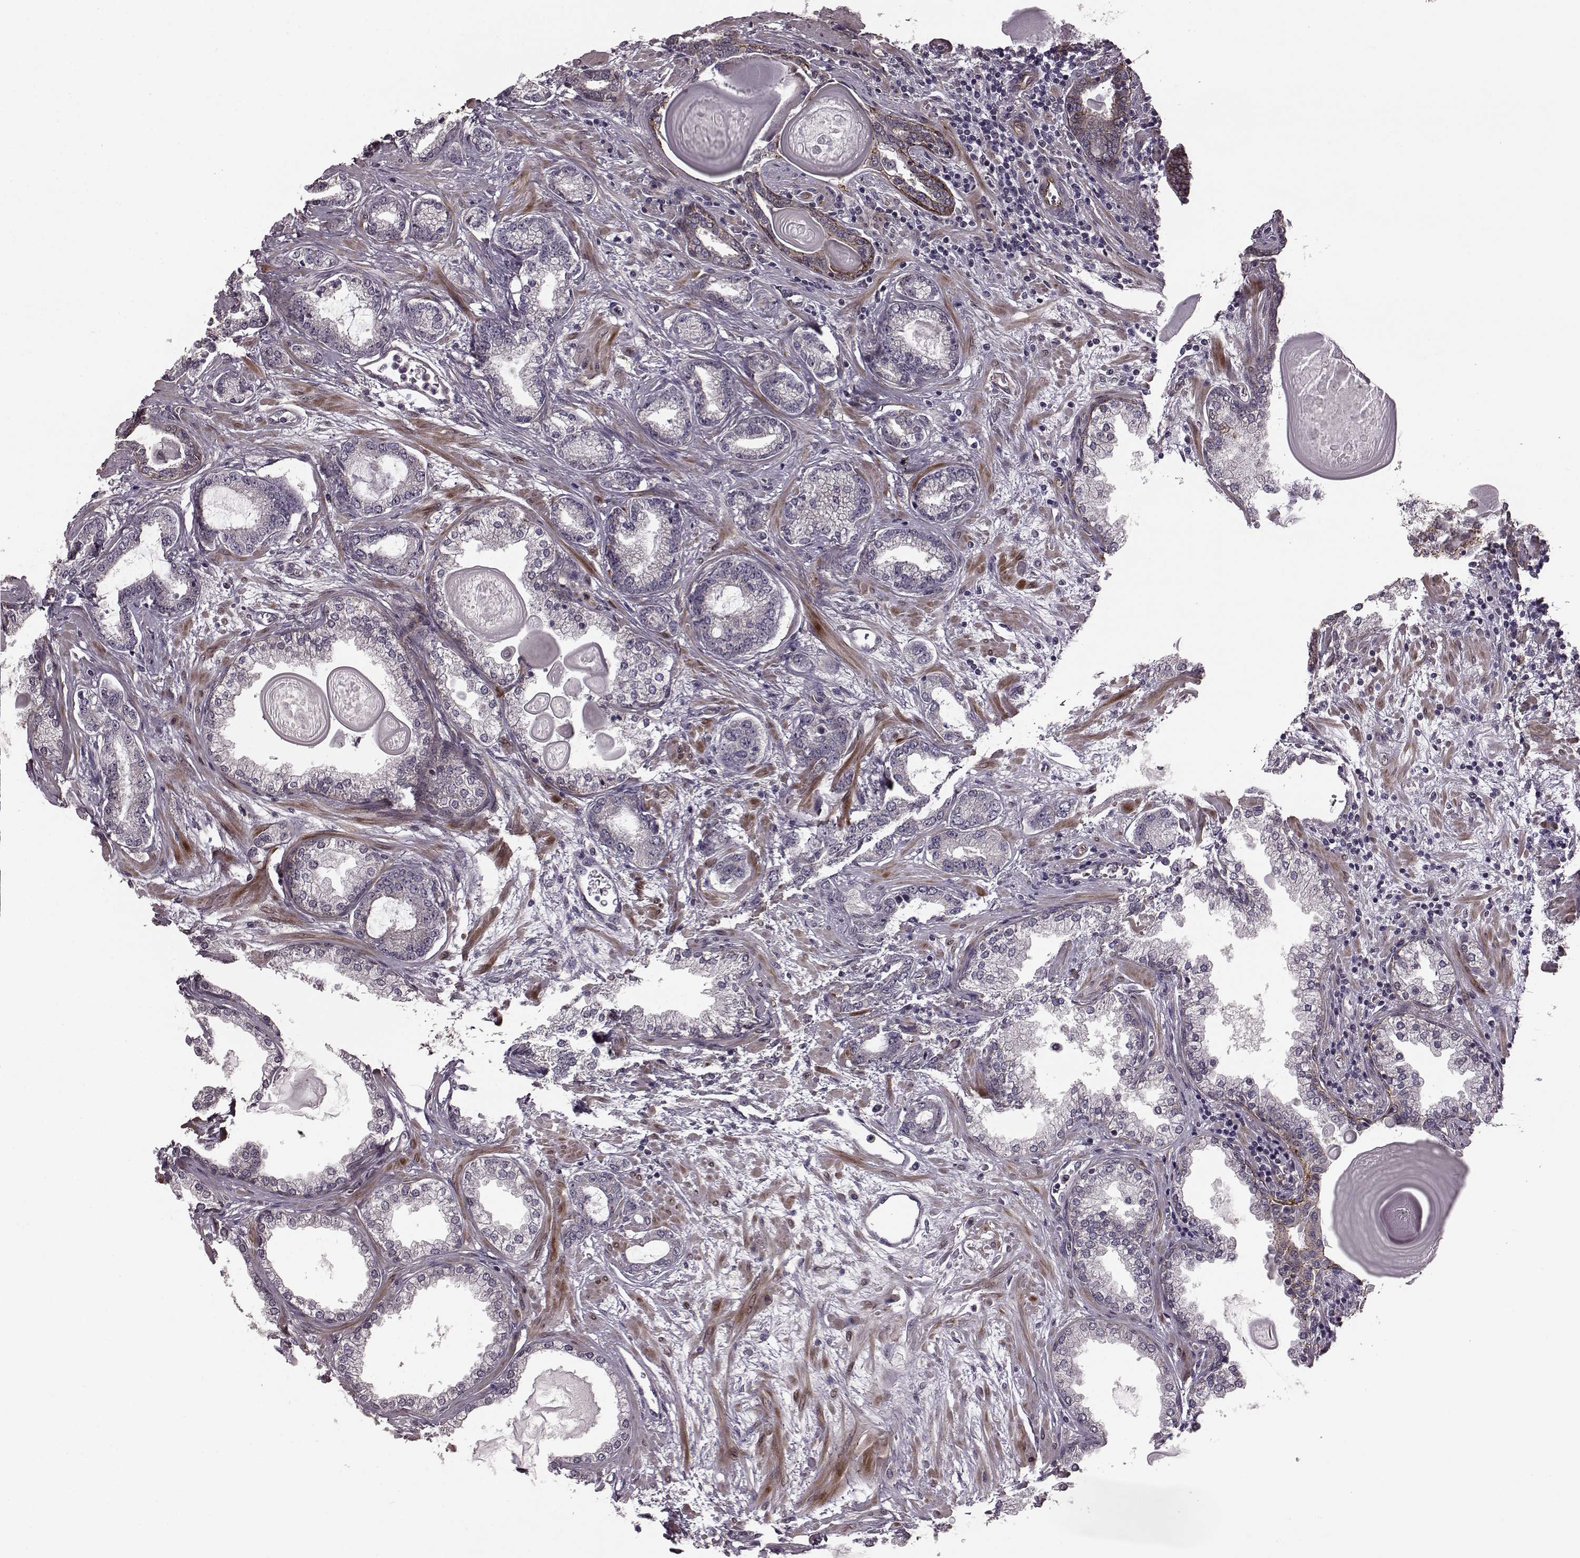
{"staining": {"intensity": "negative", "quantity": "none", "location": "none"}, "tissue": "prostate cancer", "cell_type": "Tumor cells", "image_type": "cancer", "snomed": [{"axis": "morphology", "description": "Normal tissue, NOS"}, {"axis": "morphology", "description": "Adenocarcinoma, High grade"}, {"axis": "topography", "description": "Prostate"}], "caption": "Immunohistochemical staining of human prostate cancer (adenocarcinoma (high-grade)) displays no significant staining in tumor cells. (Brightfield microscopy of DAB (3,3'-diaminobenzidine) immunohistochemistry at high magnification).", "gene": "SYNPO", "patient": {"sex": "male", "age": 83}}